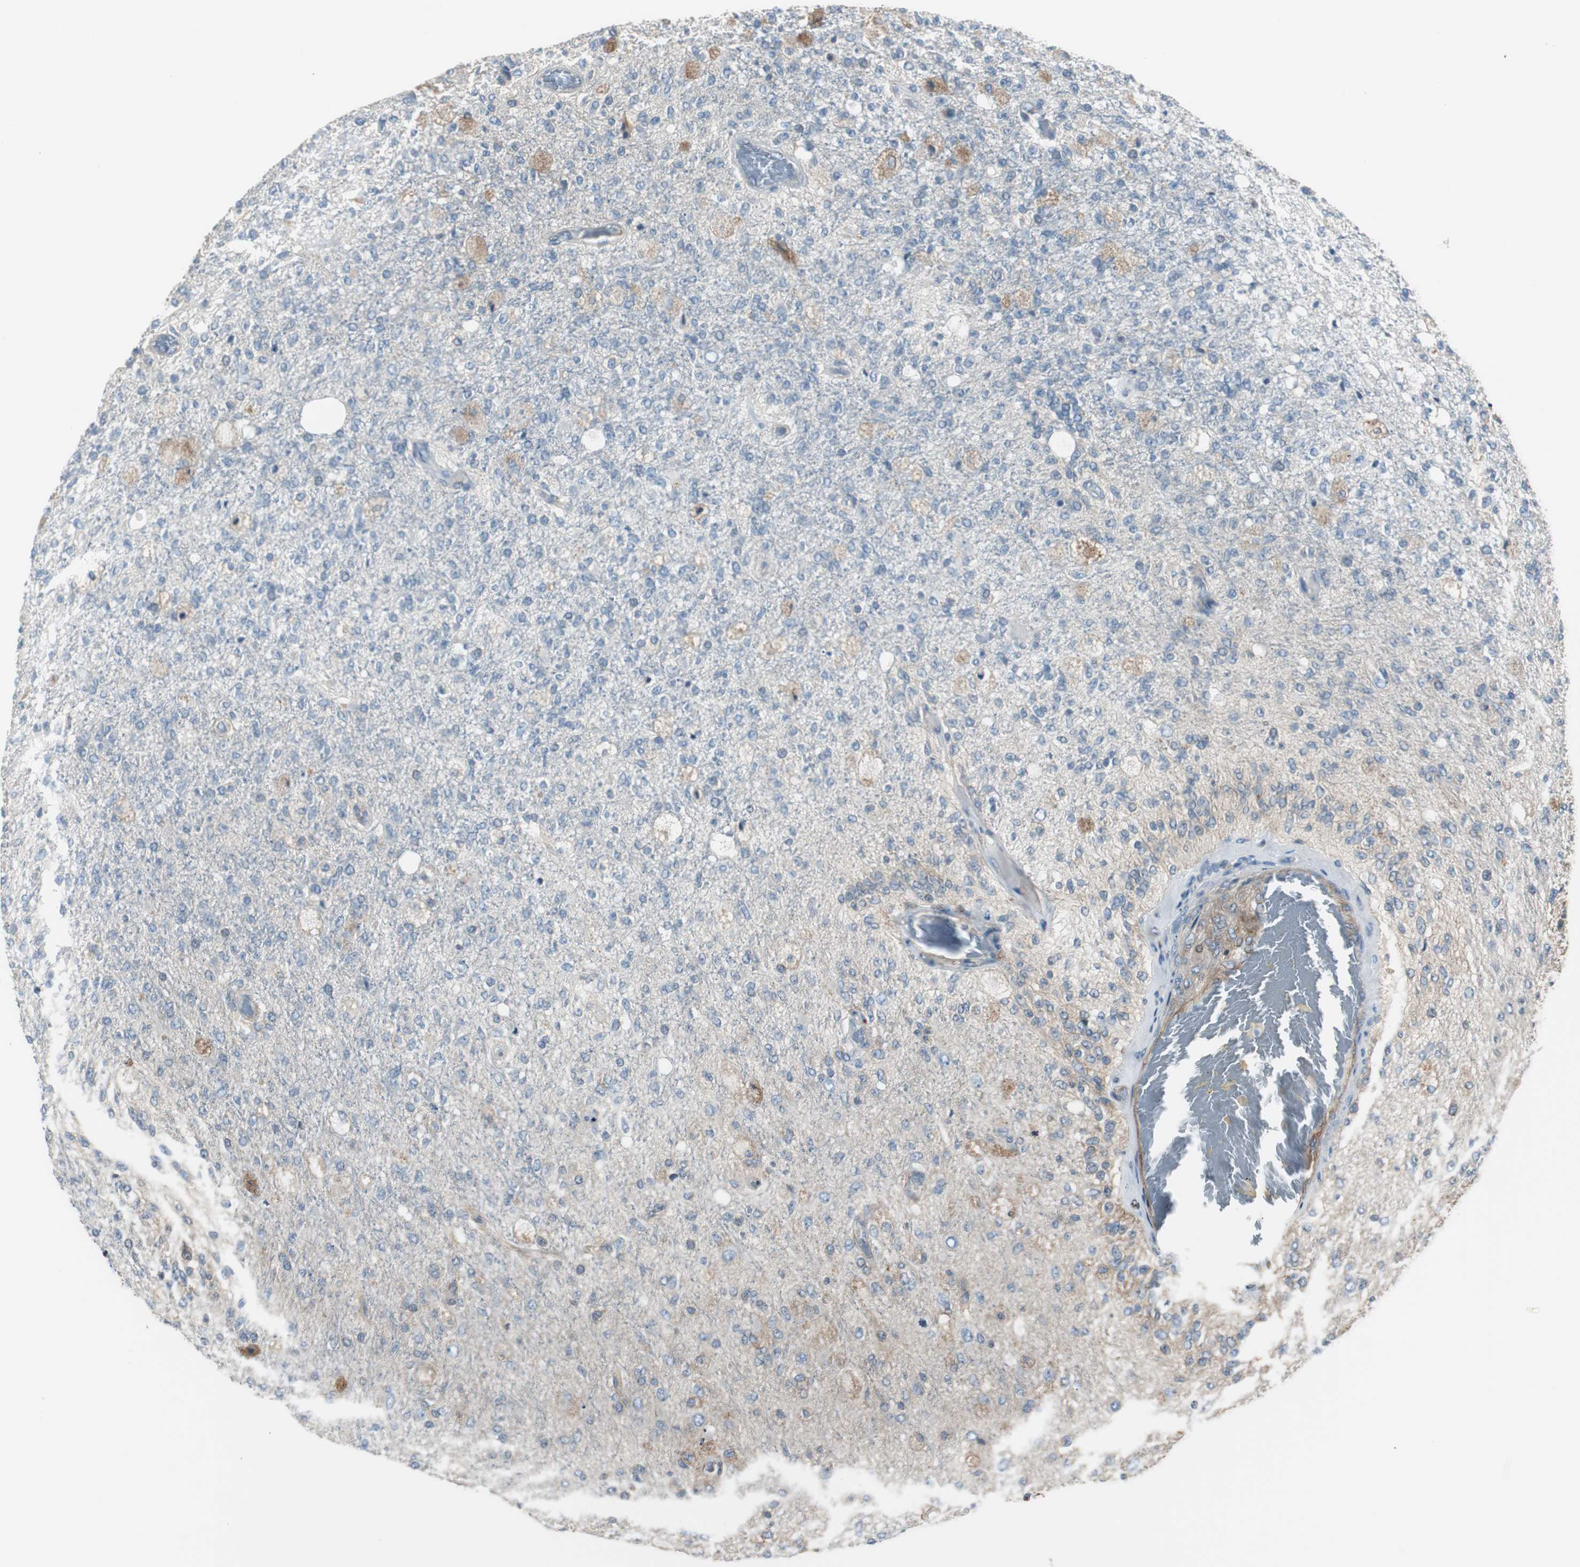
{"staining": {"intensity": "weak", "quantity": "<25%", "location": "cytoplasmic/membranous"}, "tissue": "glioma", "cell_type": "Tumor cells", "image_type": "cancer", "snomed": [{"axis": "morphology", "description": "Normal tissue, NOS"}, {"axis": "morphology", "description": "Glioma, malignant, High grade"}, {"axis": "topography", "description": "Cerebral cortex"}], "caption": "Immunohistochemistry image of malignant glioma (high-grade) stained for a protein (brown), which displays no staining in tumor cells. (Immunohistochemistry, brightfield microscopy, high magnification).", "gene": "STXBP4", "patient": {"sex": "male", "age": 77}}